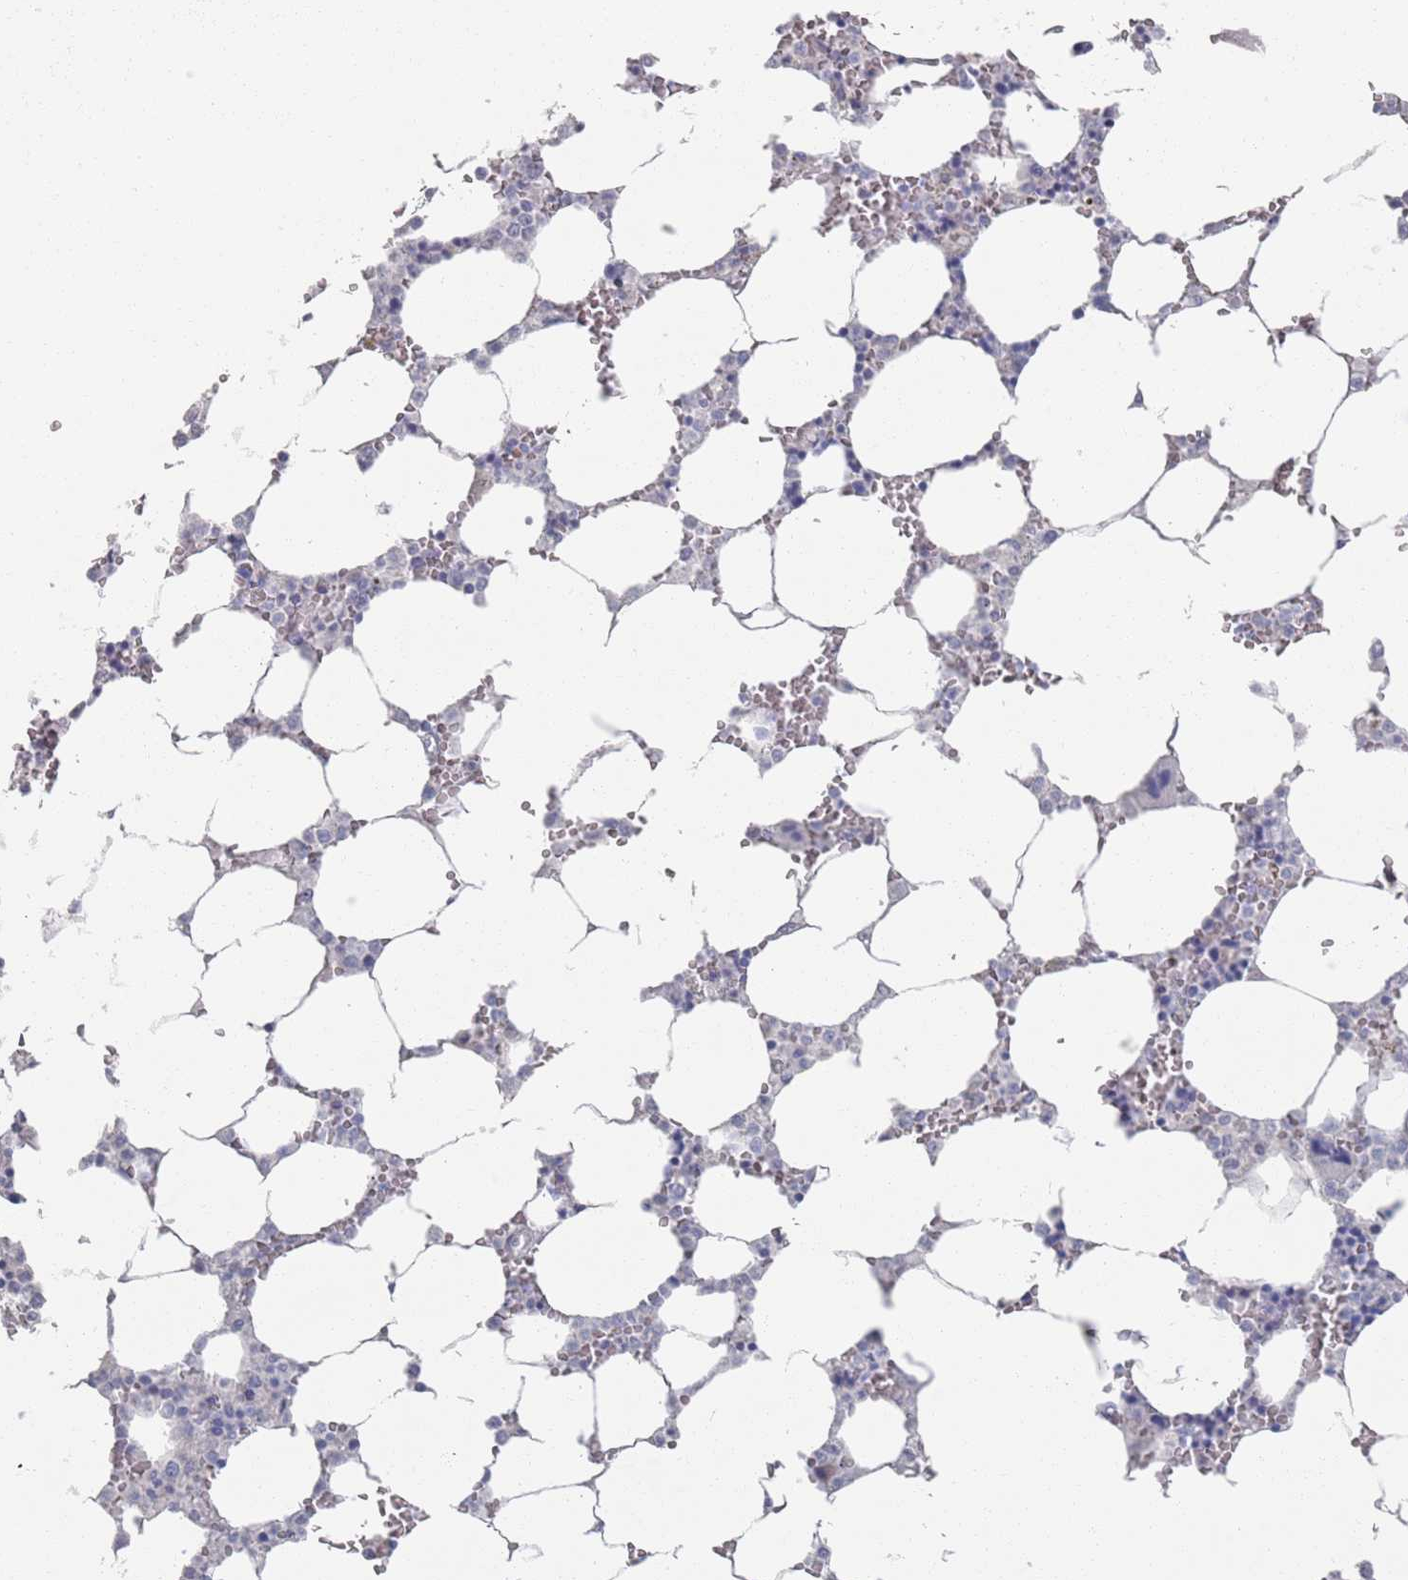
{"staining": {"intensity": "negative", "quantity": "none", "location": "none"}, "tissue": "bone marrow", "cell_type": "Hematopoietic cells", "image_type": "normal", "snomed": [{"axis": "morphology", "description": "Normal tissue, NOS"}, {"axis": "topography", "description": "Bone marrow"}], "caption": "Hematopoietic cells show no significant protein positivity in normal bone marrow. Brightfield microscopy of immunohistochemistry stained with DAB (brown) and hematoxylin (blue), captured at high magnification.", "gene": "PROM2", "patient": {"sex": "male", "age": 64}}